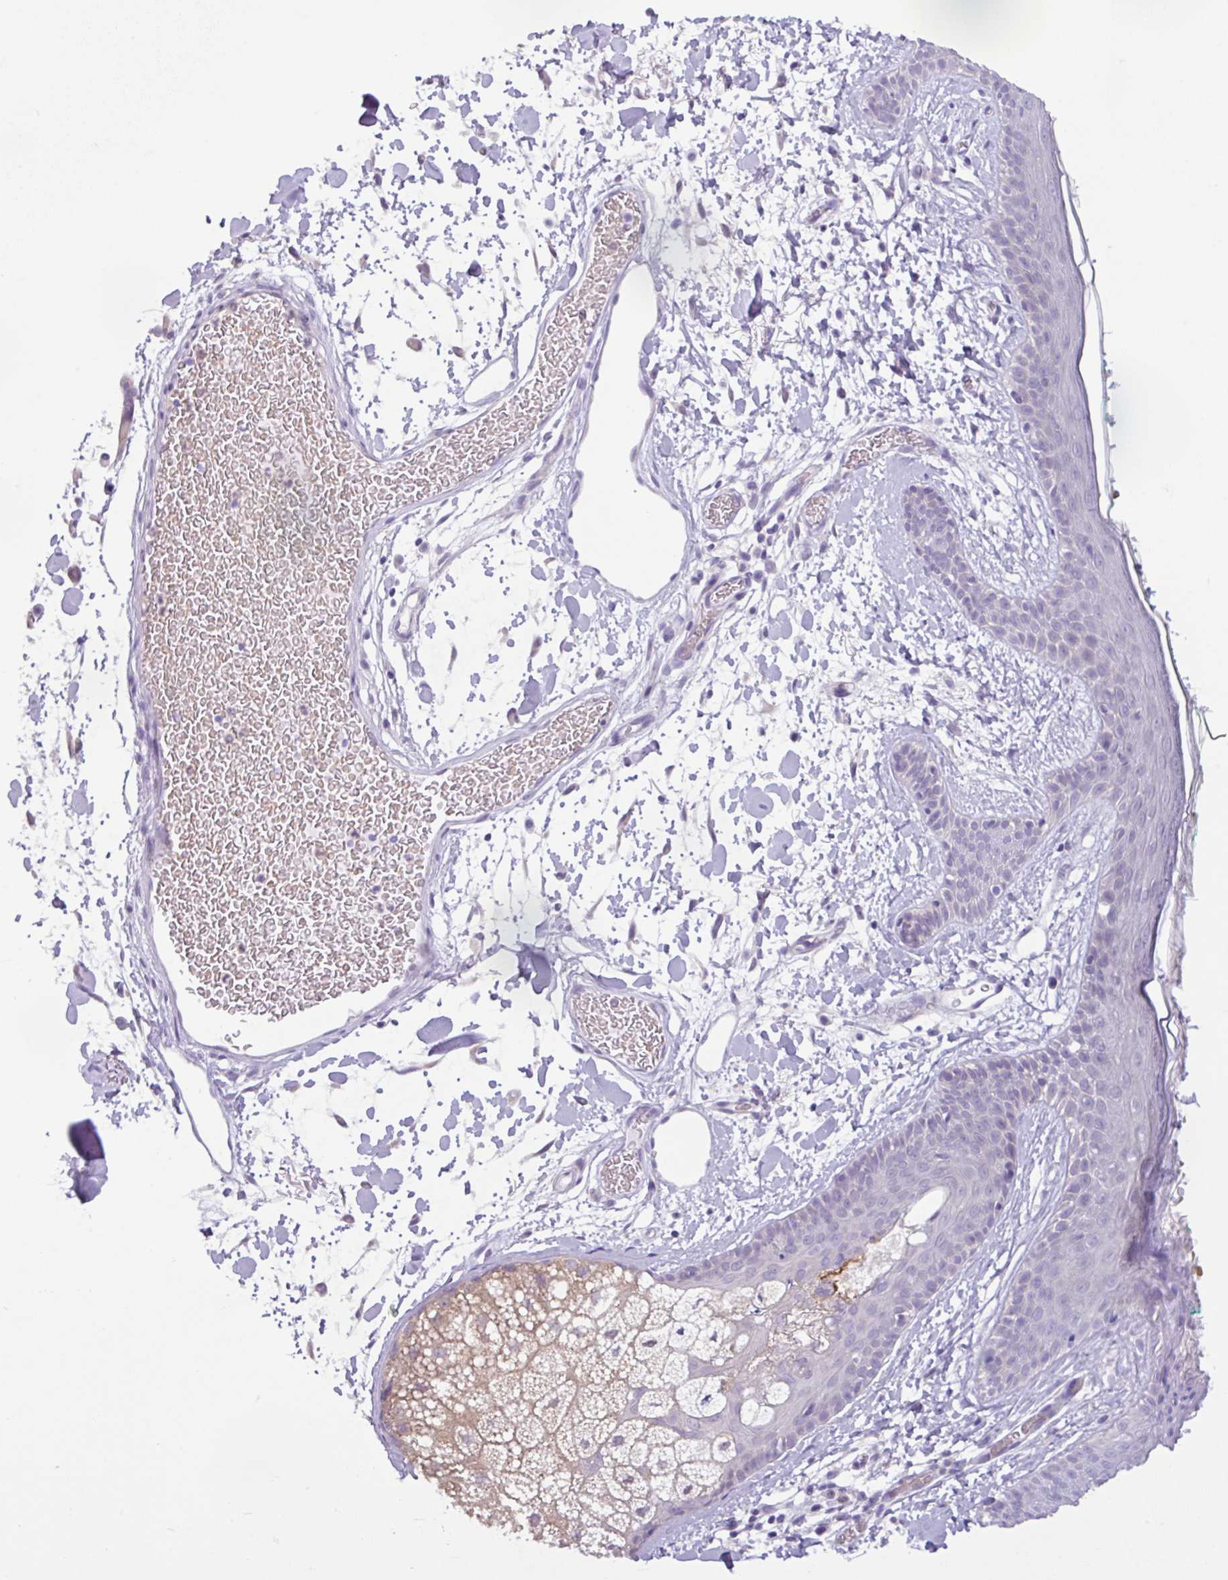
{"staining": {"intensity": "negative", "quantity": "none", "location": "none"}, "tissue": "skin", "cell_type": "Fibroblasts", "image_type": "normal", "snomed": [{"axis": "morphology", "description": "Normal tissue, NOS"}, {"axis": "topography", "description": "Skin"}], "caption": "Immunohistochemistry (IHC) photomicrograph of normal skin stained for a protein (brown), which shows no staining in fibroblasts. (Brightfield microscopy of DAB (3,3'-diaminobenzidine) IHC at high magnification).", "gene": "TONSL", "patient": {"sex": "male", "age": 79}}